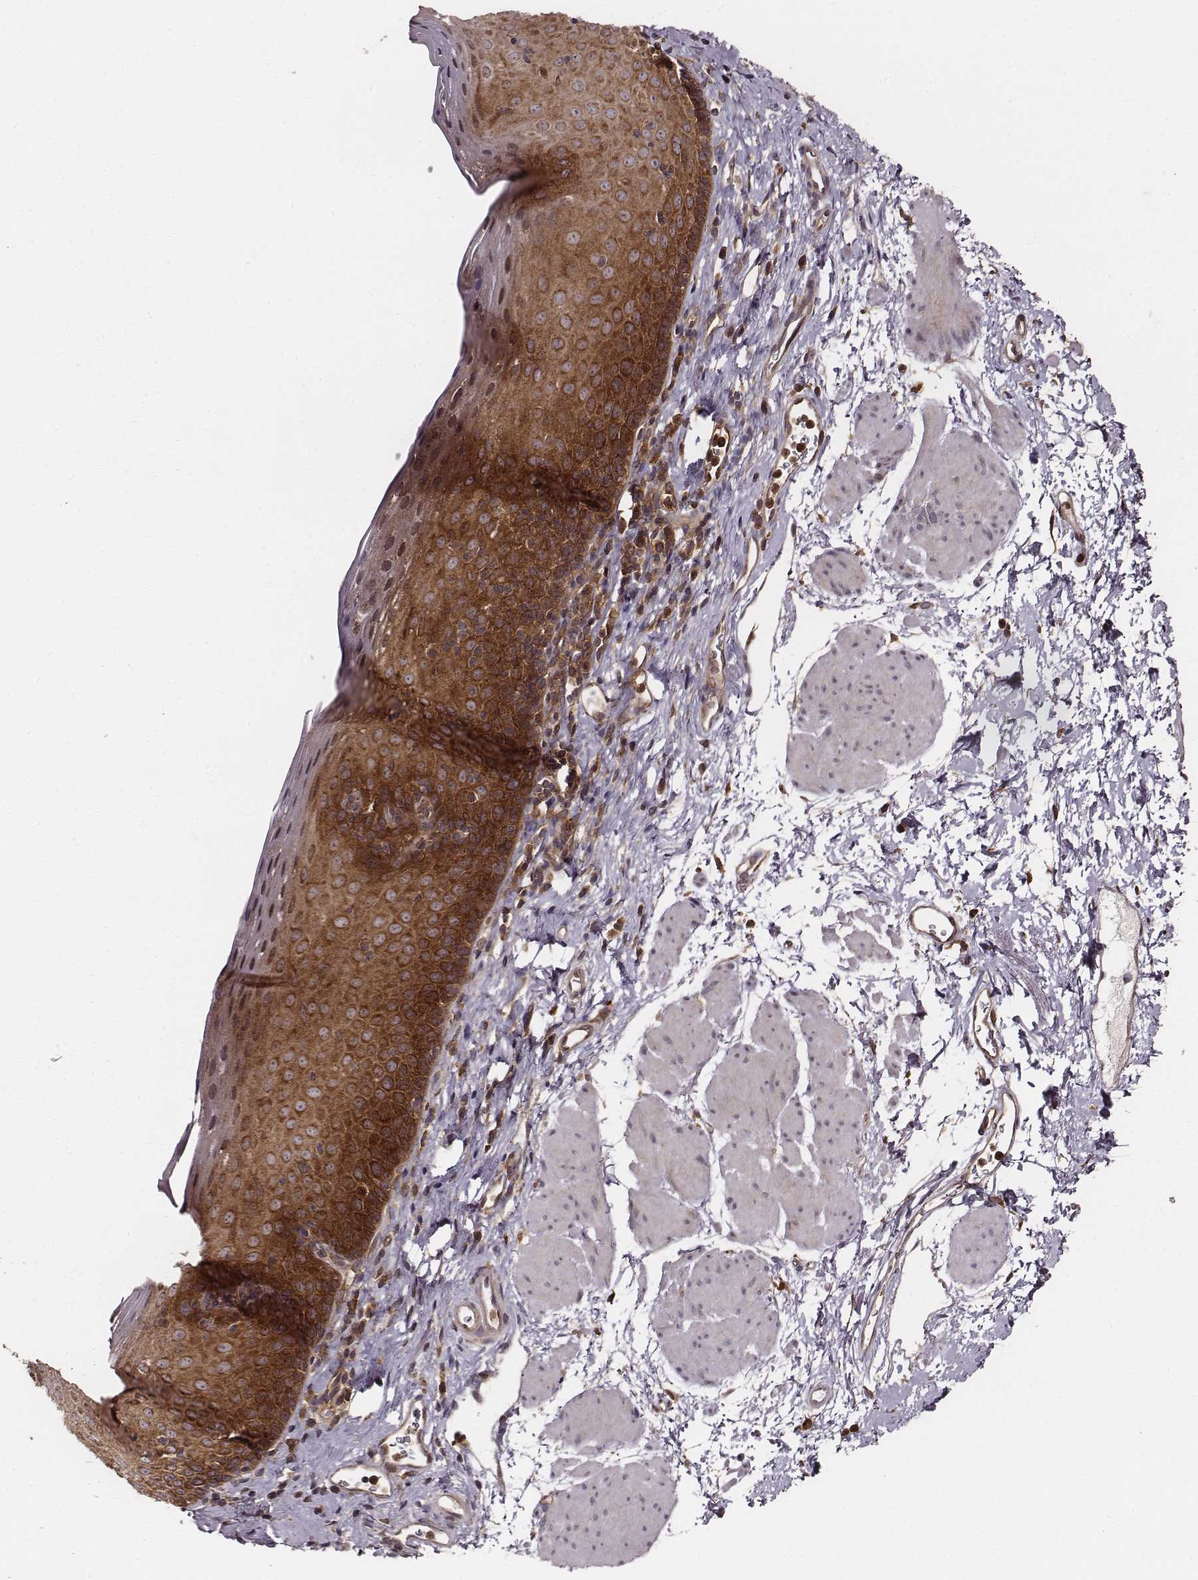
{"staining": {"intensity": "strong", "quantity": ">75%", "location": "cytoplasmic/membranous"}, "tissue": "esophagus", "cell_type": "Squamous epithelial cells", "image_type": "normal", "snomed": [{"axis": "morphology", "description": "Normal tissue, NOS"}, {"axis": "topography", "description": "Esophagus"}], "caption": "High-magnification brightfield microscopy of benign esophagus stained with DAB (3,3'-diaminobenzidine) (brown) and counterstained with hematoxylin (blue). squamous epithelial cells exhibit strong cytoplasmic/membranous expression is appreciated in approximately>75% of cells.", "gene": "VPS26A", "patient": {"sex": "female", "age": 64}}